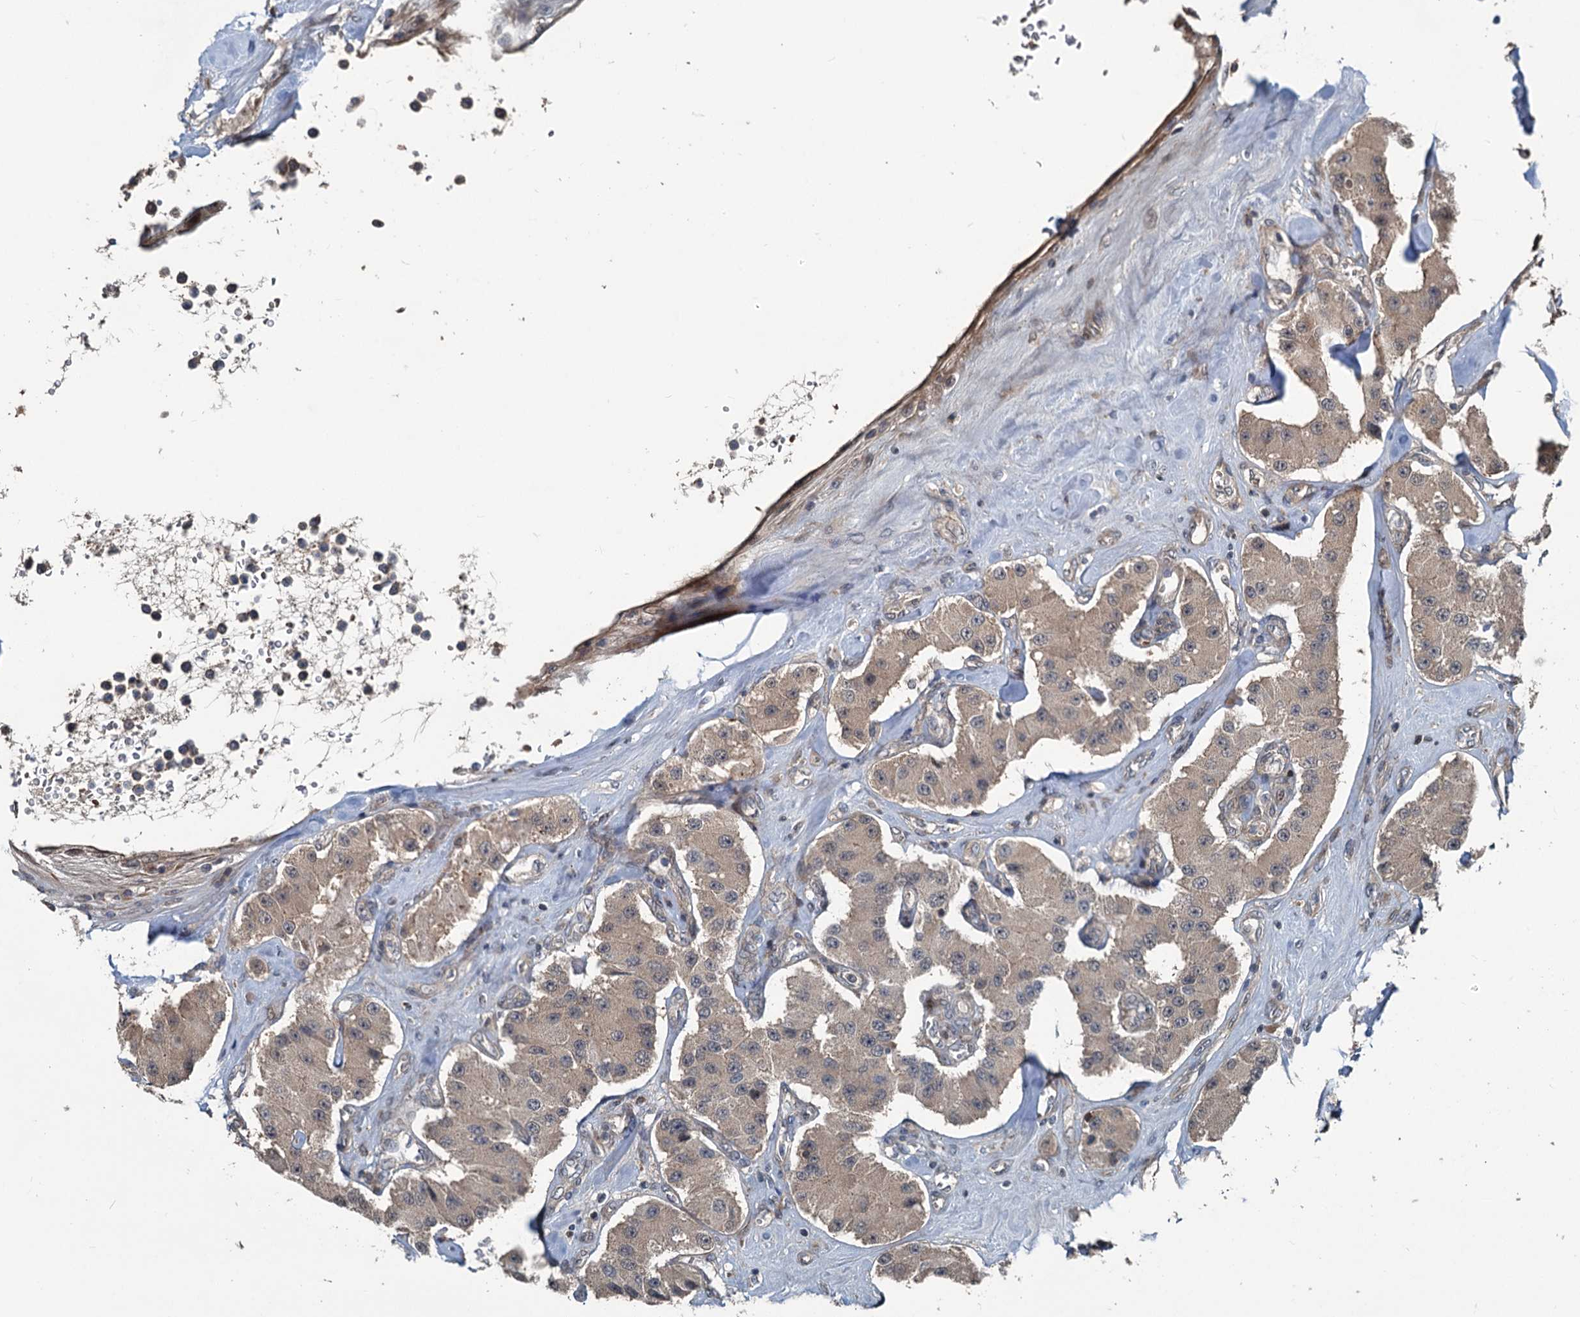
{"staining": {"intensity": "moderate", "quantity": ">75%", "location": "cytoplasmic/membranous"}, "tissue": "carcinoid", "cell_type": "Tumor cells", "image_type": "cancer", "snomed": [{"axis": "morphology", "description": "Carcinoid, malignant, NOS"}, {"axis": "topography", "description": "Pancreas"}], "caption": "About >75% of tumor cells in carcinoid reveal moderate cytoplasmic/membranous protein expression as visualized by brown immunohistochemical staining.", "gene": "TEDC1", "patient": {"sex": "male", "age": 41}}